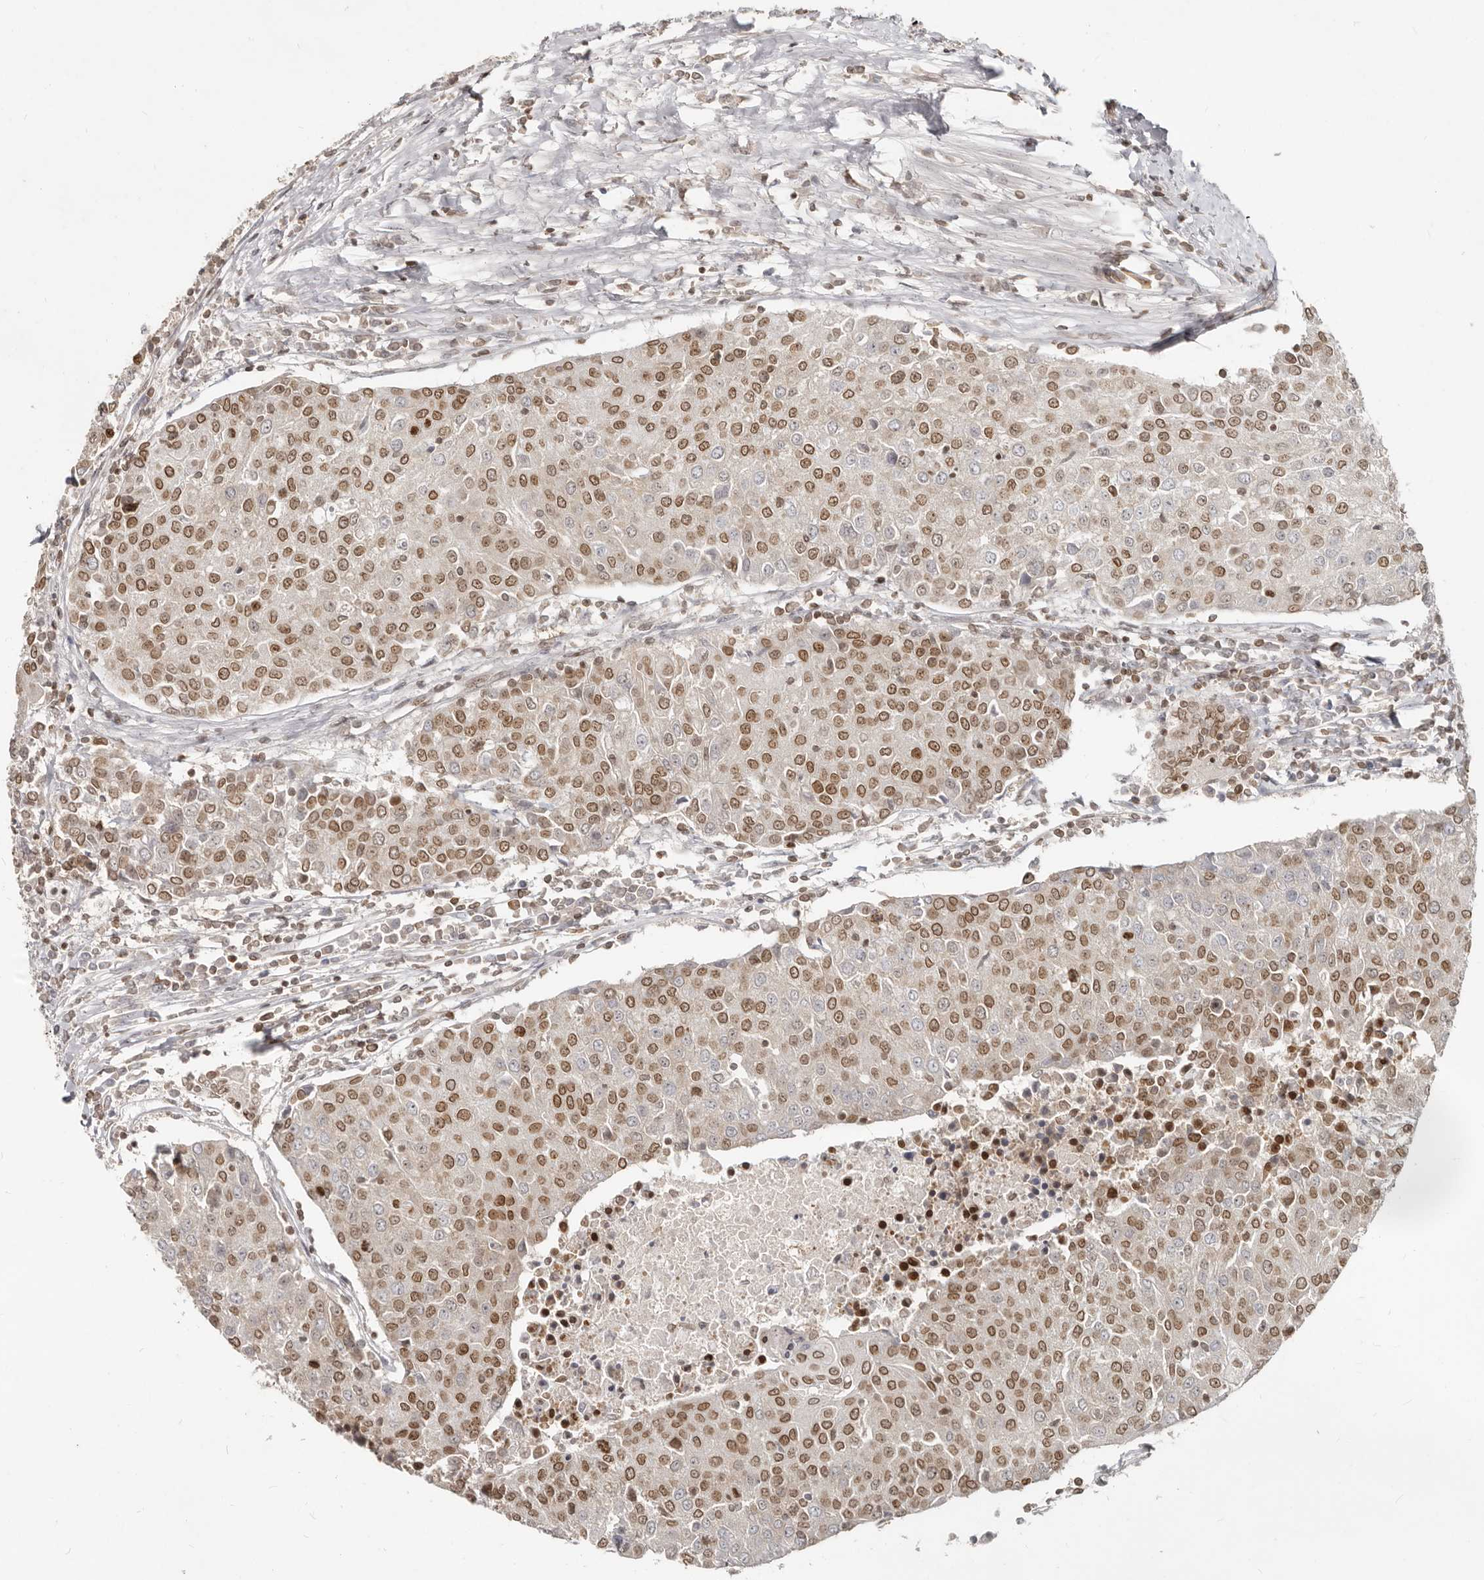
{"staining": {"intensity": "moderate", "quantity": ">75%", "location": "cytoplasmic/membranous,nuclear"}, "tissue": "urothelial cancer", "cell_type": "Tumor cells", "image_type": "cancer", "snomed": [{"axis": "morphology", "description": "Urothelial carcinoma, High grade"}, {"axis": "topography", "description": "Urinary bladder"}], "caption": "Protein analysis of high-grade urothelial carcinoma tissue demonstrates moderate cytoplasmic/membranous and nuclear expression in about >75% of tumor cells.", "gene": "NUP153", "patient": {"sex": "female", "age": 85}}